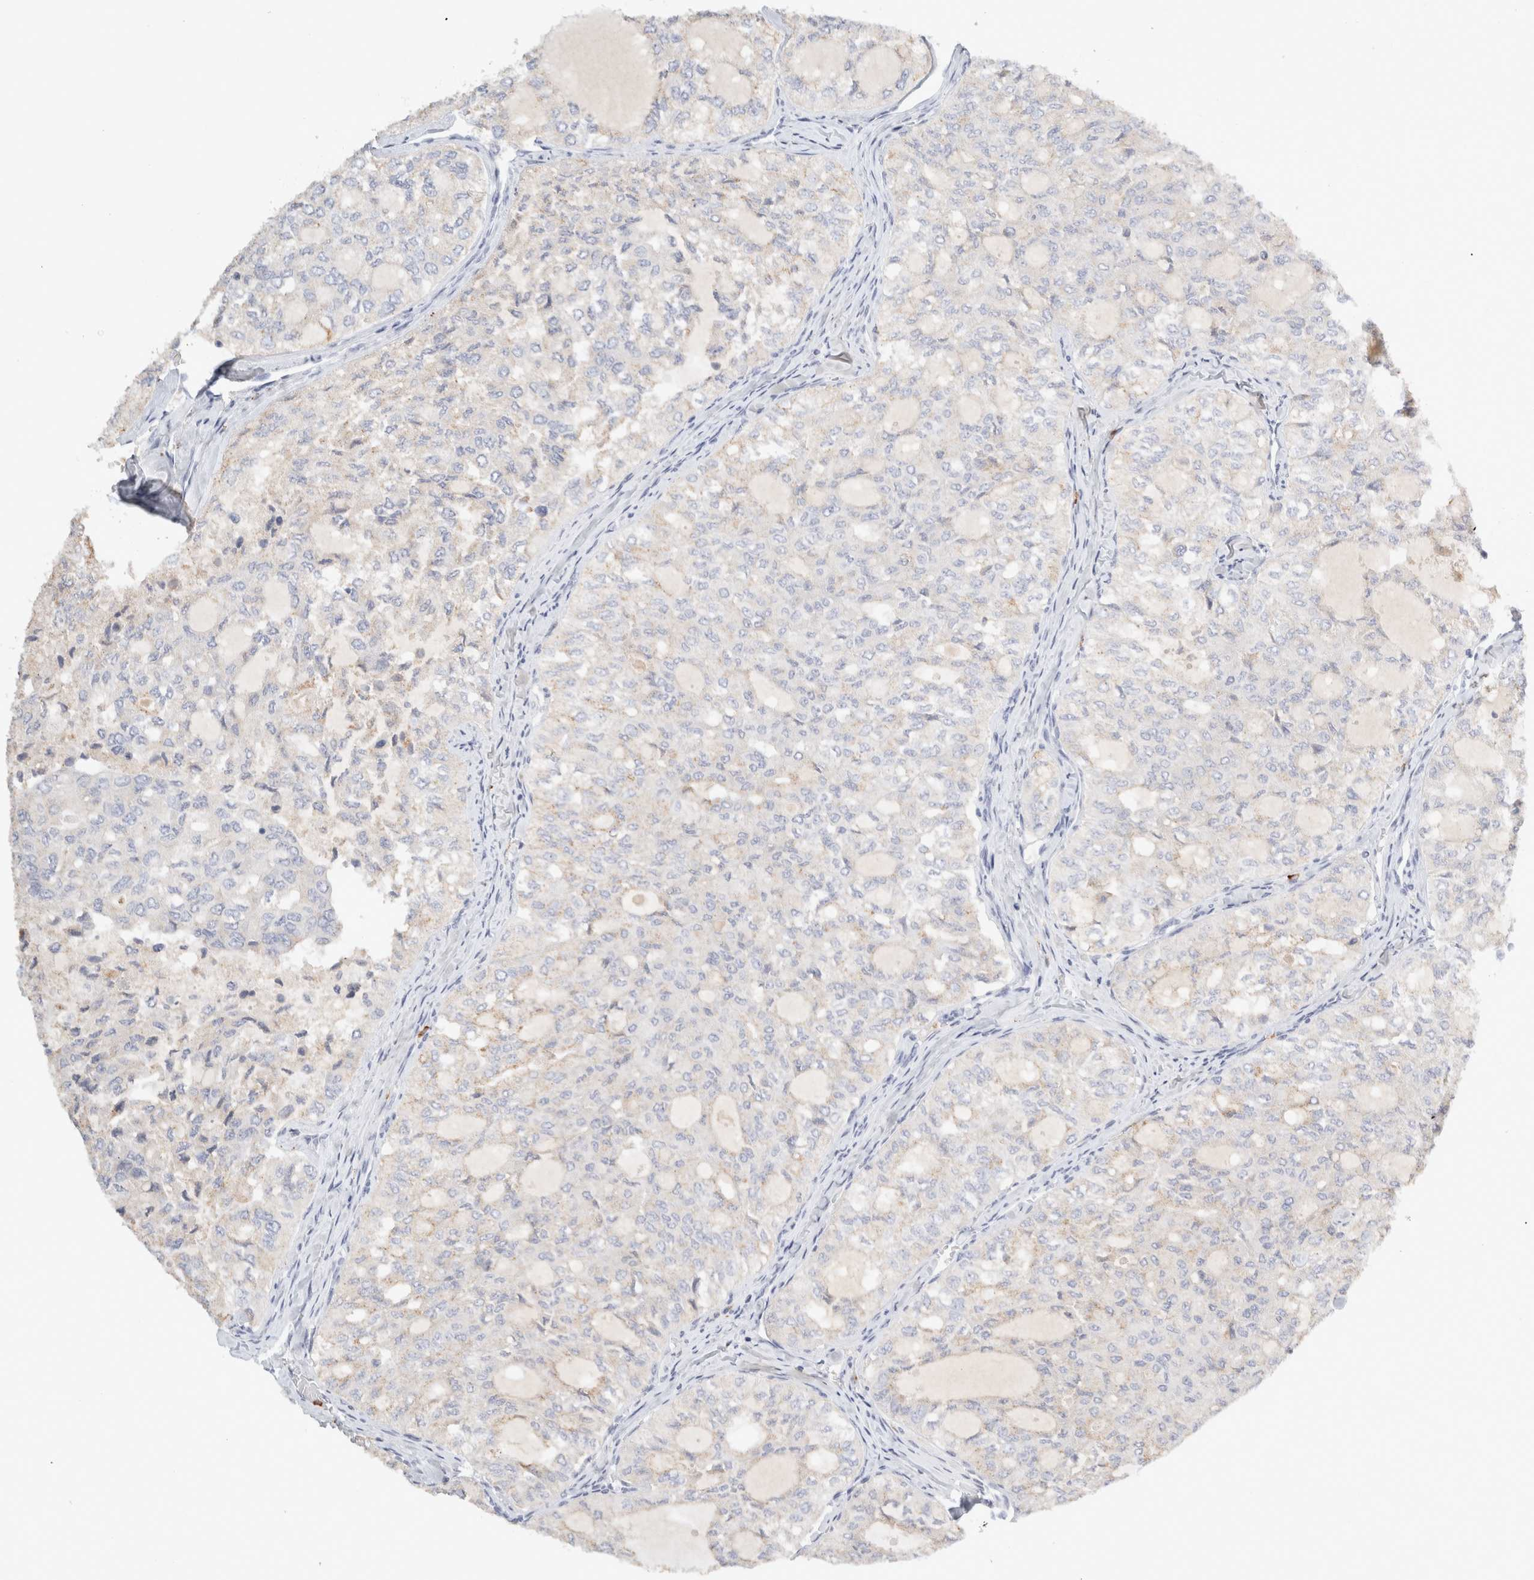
{"staining": {"intensity": "weak", "quantity": "<25%", "location": "cytoplasmic/membranous"}, "tissue": "thyroid cancer", "cell_type": "Tumor cells", "image_type": "cancer", "snomed": [{"axis": "morphology", "description": "Follicular adenoma carcinoma, NOS"}, {"axis": "topography", "description": "Thyroid gland"}], "caption": "Protein analysis of follicular adenoma carcinoma (thyroid) shows no significant expression in tumor cells. Nuclei are stained in blue.", "gene": "FGL2", "patient": {"sex": "male", "age": 75}}